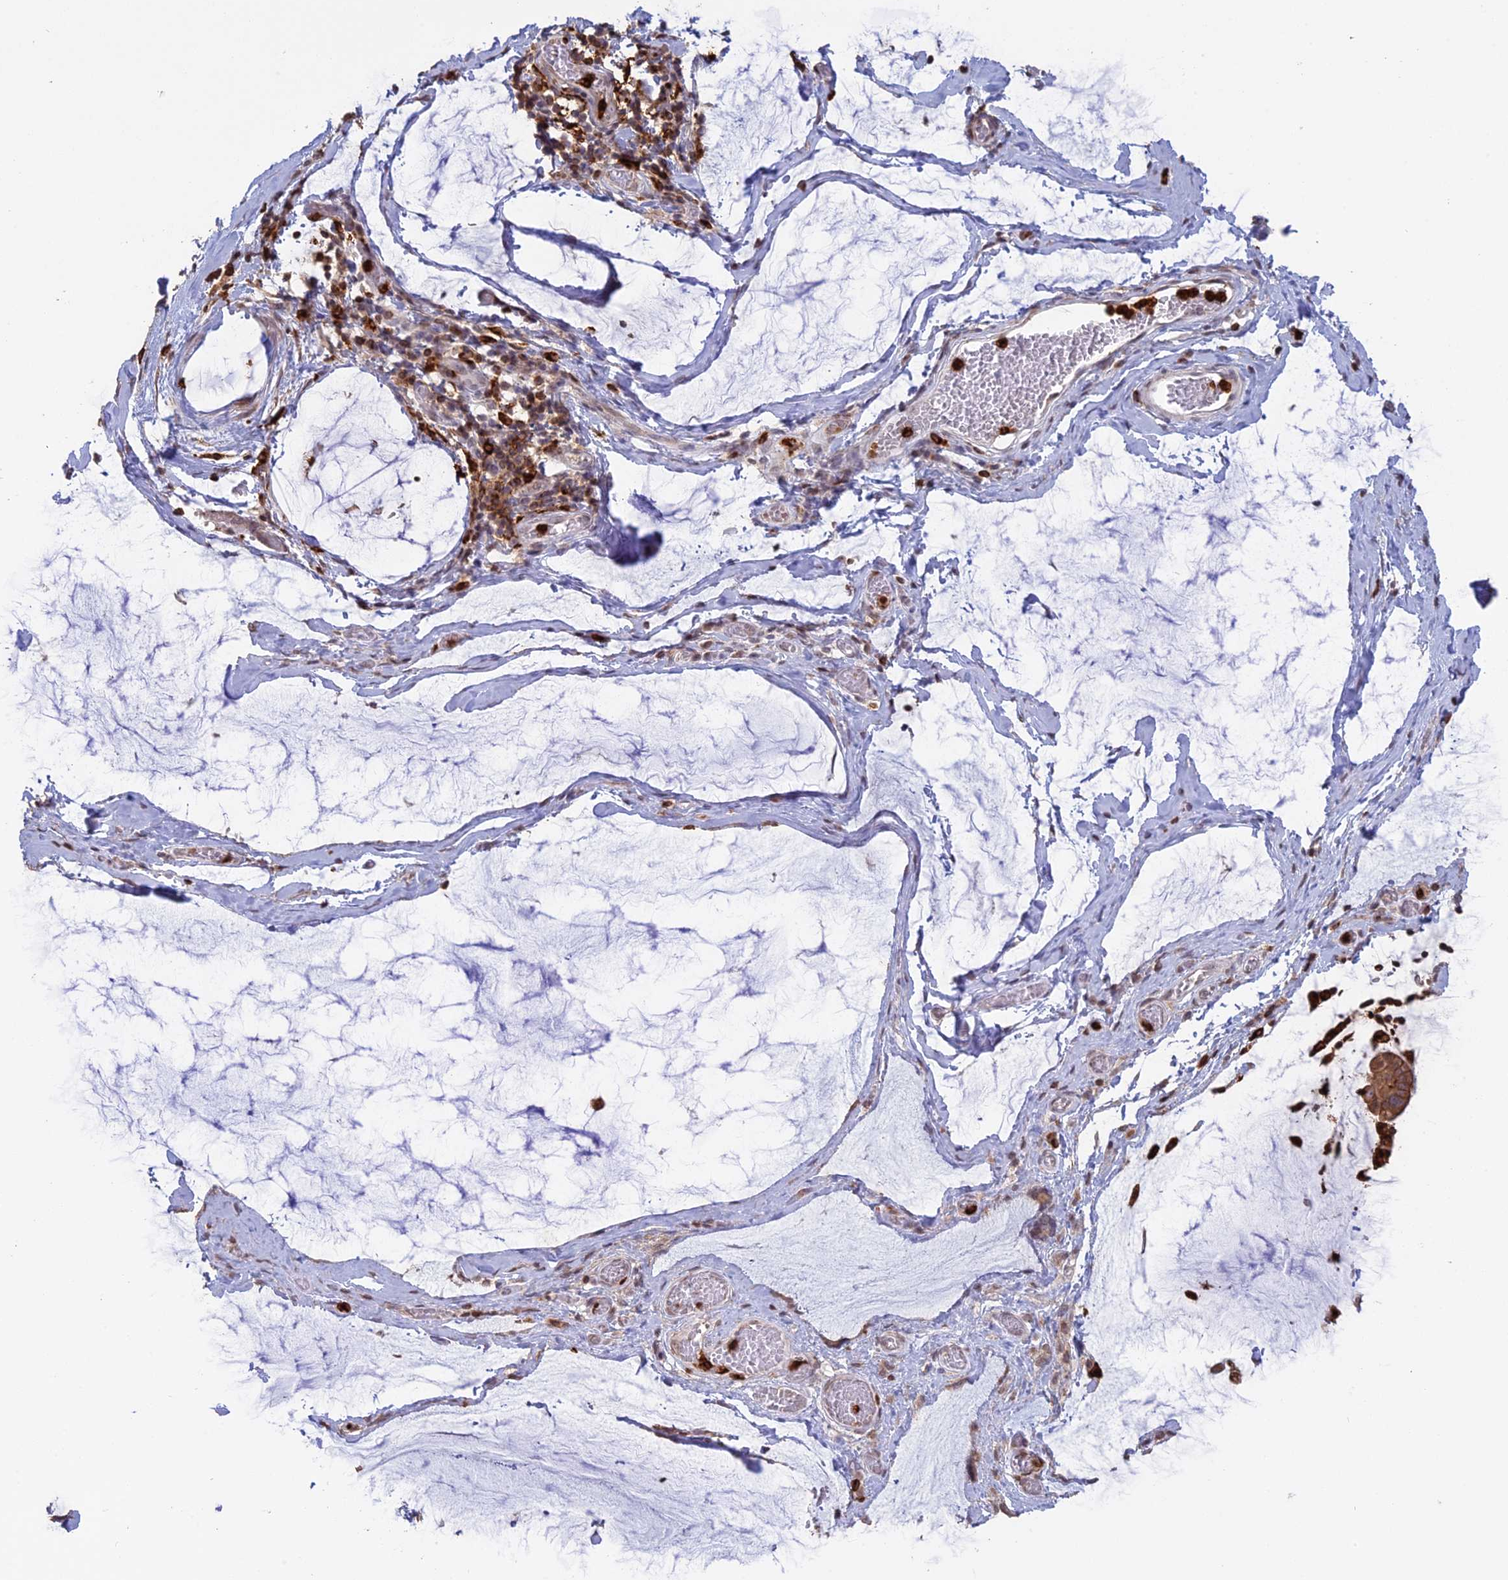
{"staining": {"intensity": "weak", "quantity": ">75%", "location": "cytoplasmic/membranous"}, "tissue": "ovarian cancer", "cell_type": "Tumor cells", "image_type": "cancer", "snomed": [{"axis": "morphology", "description": "Cystadenocarcinoma, mucinous, NOS"}, {"axis": "topography", "description": "Ovary"}], "caption": "Ovarian cancer stained for a protein reveals weak cytoplasmic/membranous positivity in tumor cells.", "gene": "APOBR", "patient": {"sex": "female", "age": 73}}